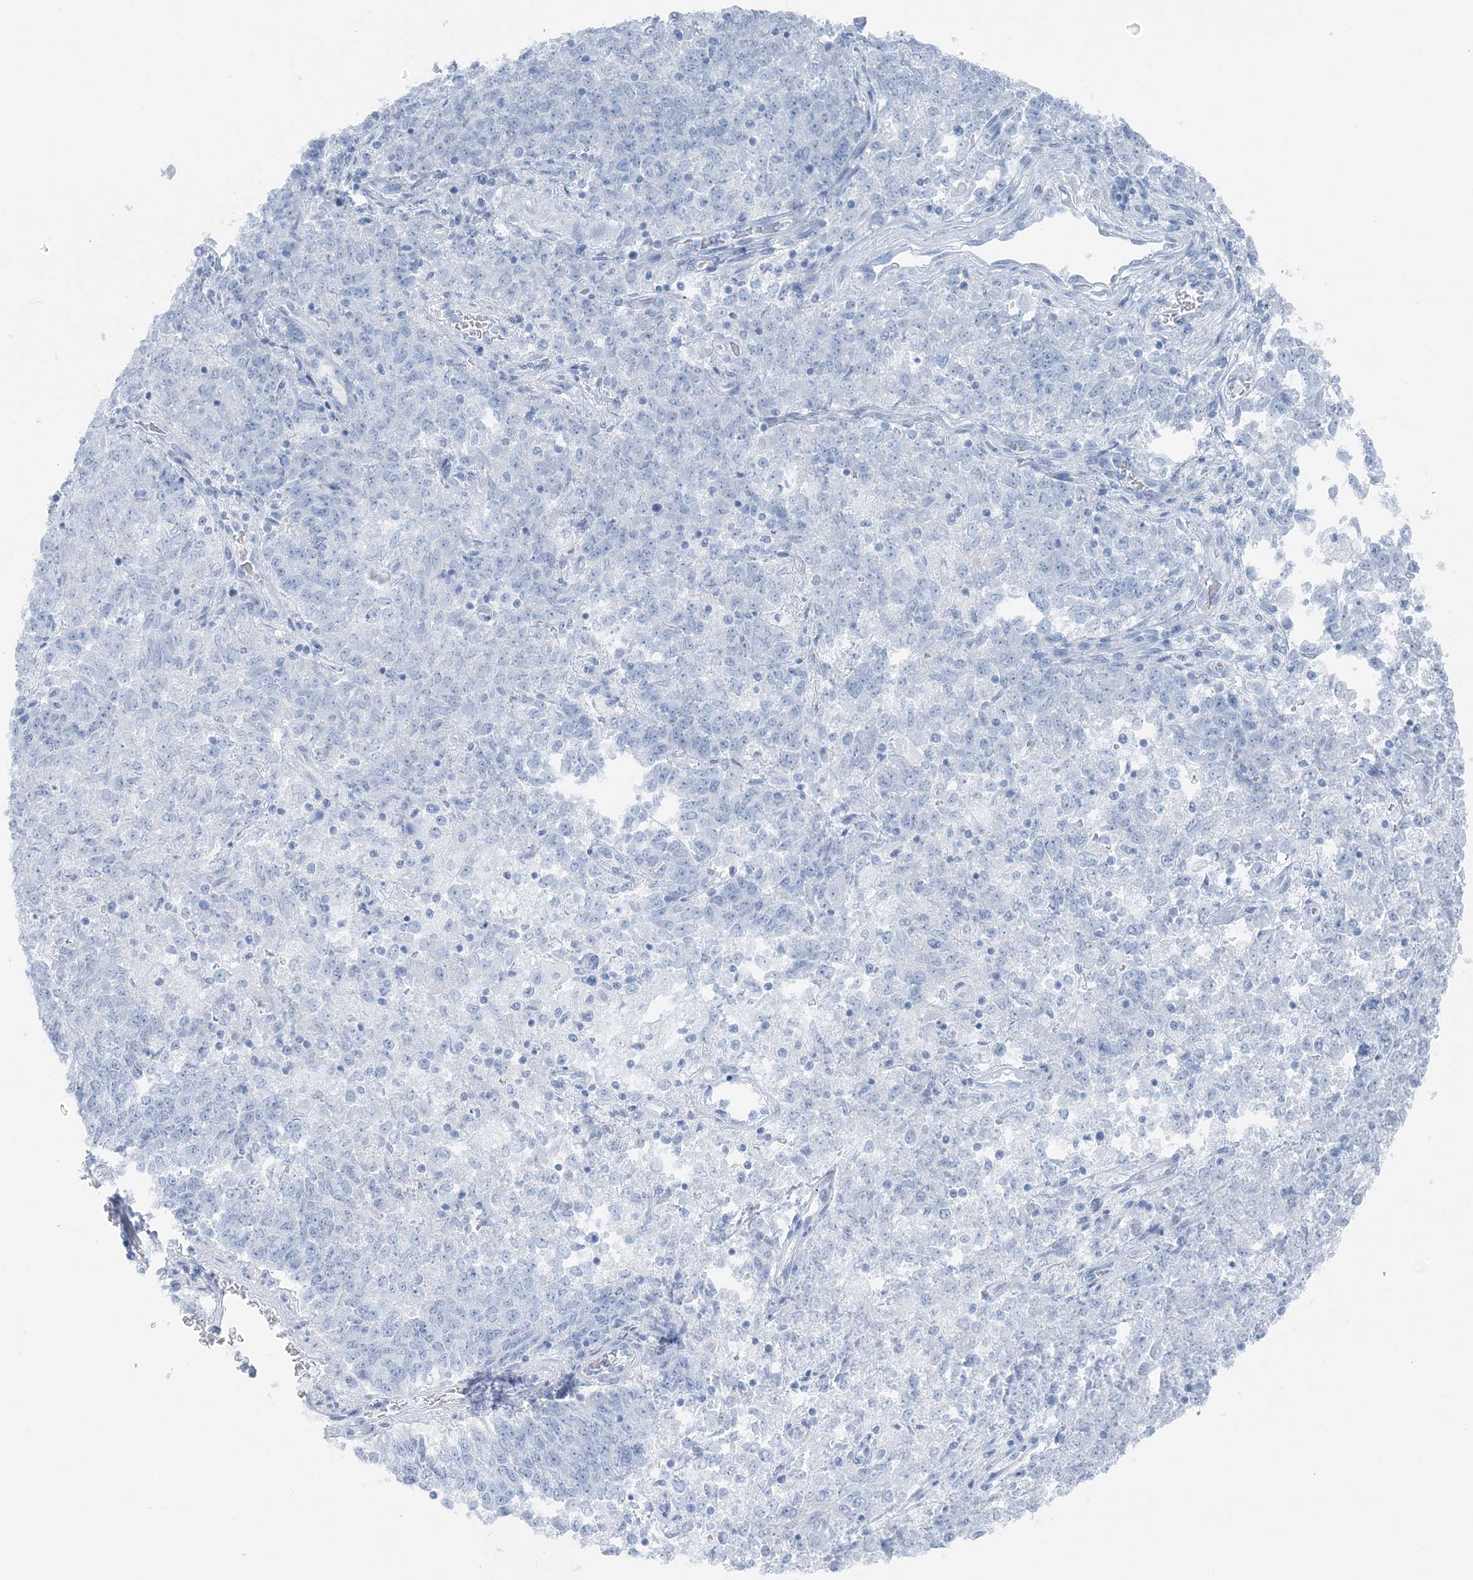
{"staining": {"intensity": "negative", "quantity": "none", "location": "none"}, "tissue": "endometrial cancer", "cell_type": "Tumor cells", "image_type": "cancer", "snomed": [{"axis": "morphology", "description": "Adenocarcinoma, NOS"}, {"axis": "topography", "description": "Endometrium"}], "caption": "Immunohistochemistry (IHC) histopathology image of endometrial cancer stained for a protein (brown), which exhibits no staining in tumor cells.", "gene": "ATP11A", "patient": {"sex": "female", "age": 80}}